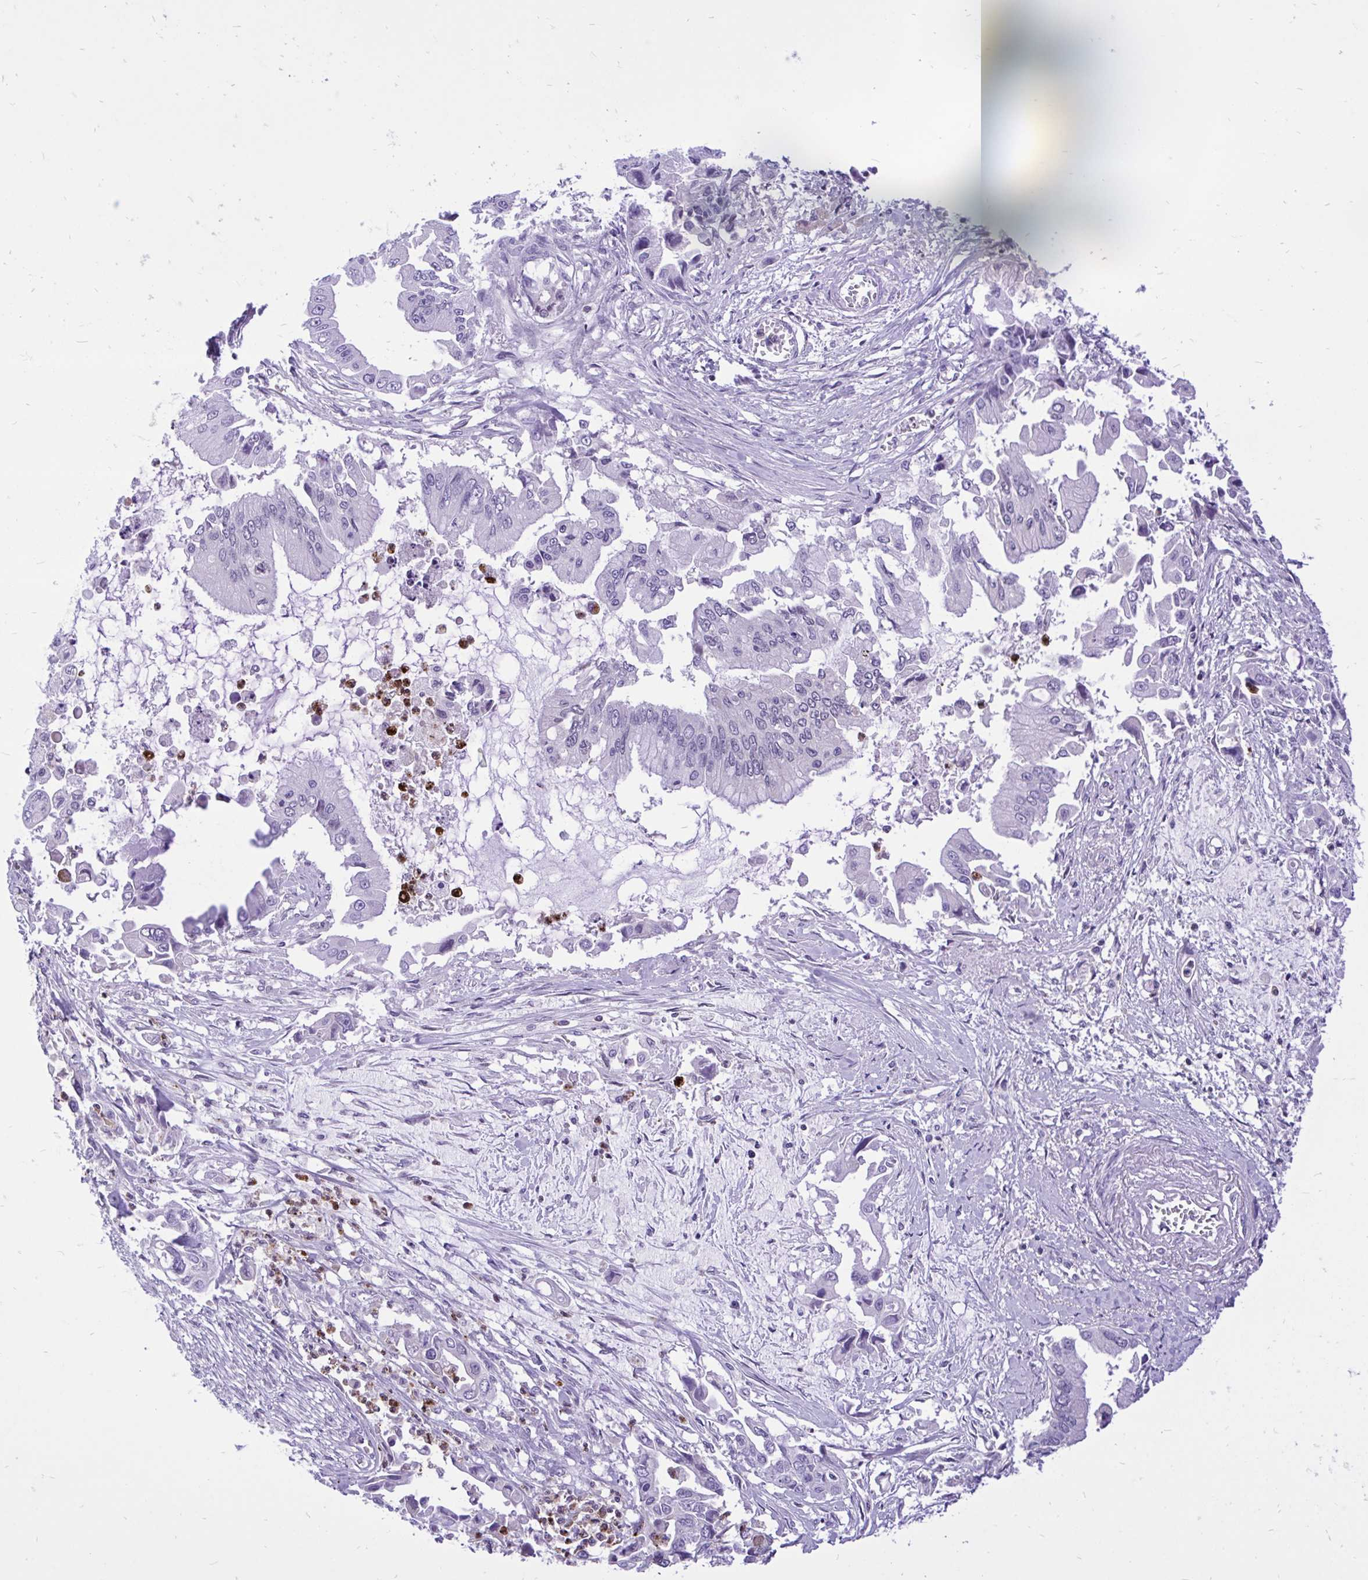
{"staining": {"intensity": "negative", "quantity": "none", "location": "none"}, "tissue": "pancreatic cancer", "cell_type": "Tumor cells", "image_type": "cancer", "snomed": [{"axis": "morphology", "description": "Adenocarcinoma, NOS"}, {"axis": "topography", "description": "Pancreas"}], "caption": "IHC of pancreatic cancer (adenocarcinoma) displays no expression in tumor cells. (Brightfield microscopy of DAB IHC at high magnification).", "gene": "CXCL8", "patient": {"sex": "male", "age": 84}}